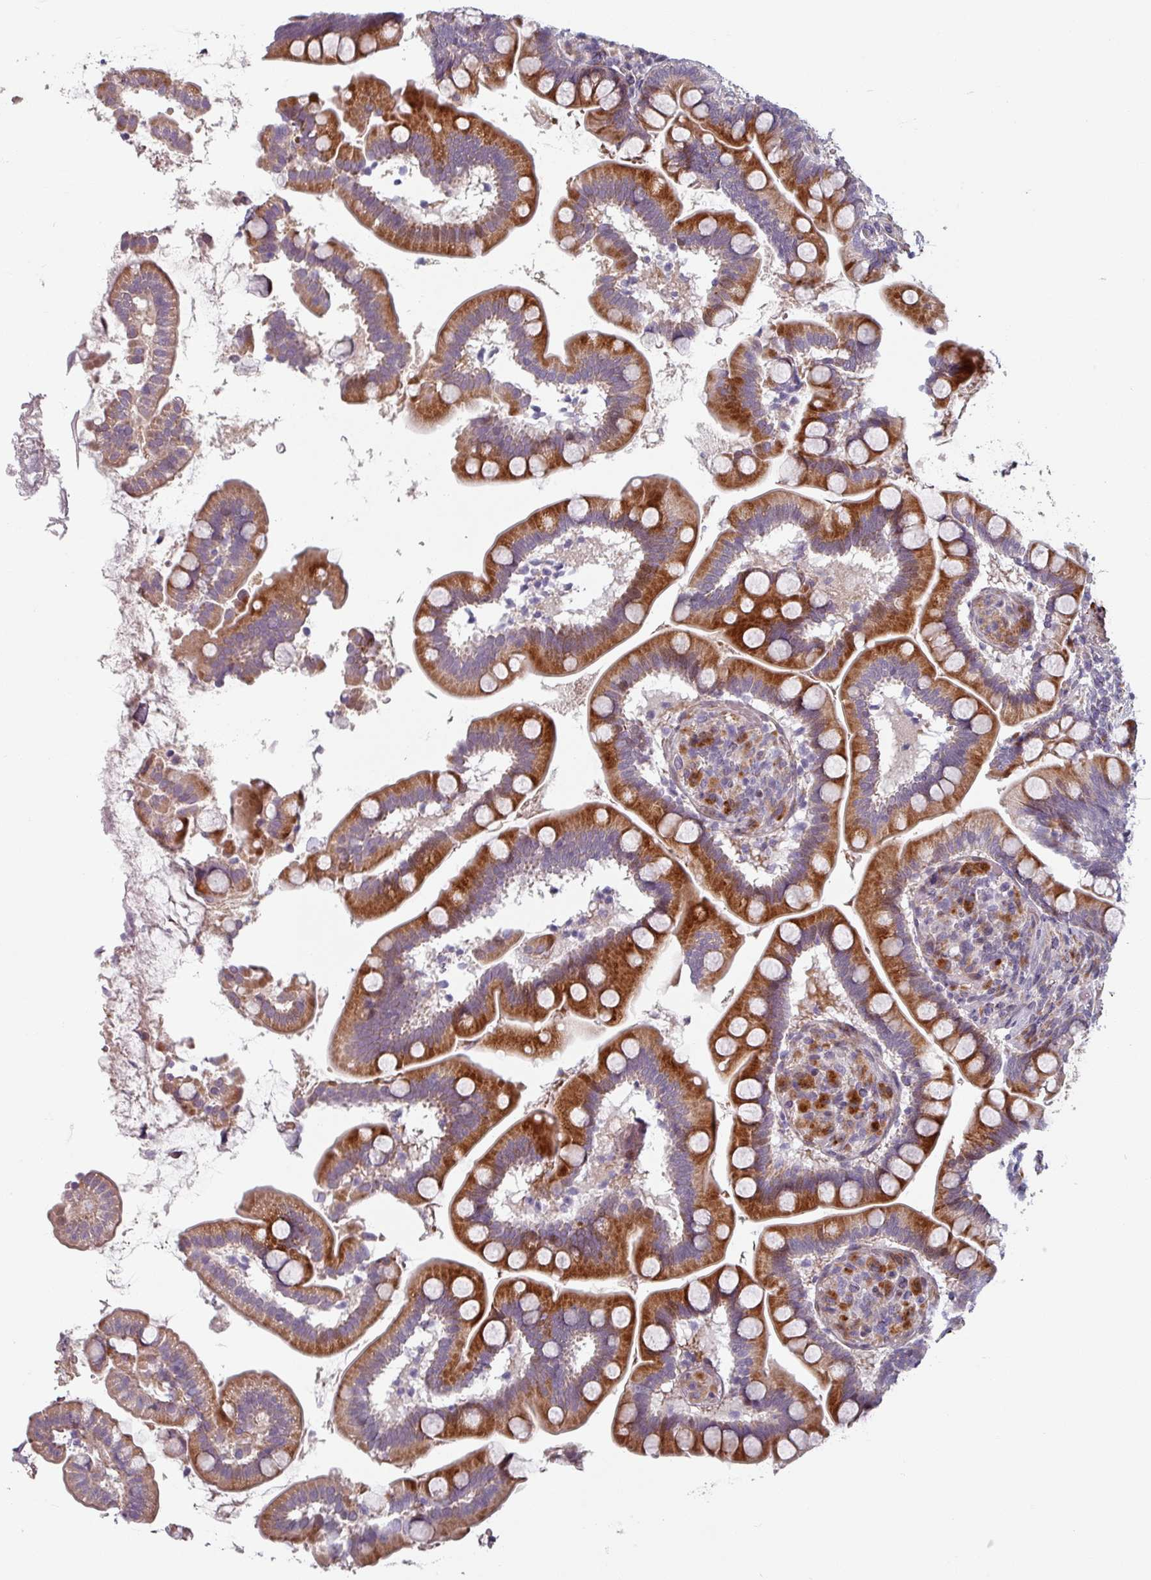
{"staining": {"intensity": "strong", "quantity": ">75%", "location": "cytoplasmic/membranous"}, "tissue": "small intestine", "cell_type": "Glandular cells", "image_type": "normal", "snomed": [{"axis": "morphology", "description": "Normal tissue, NOS"}, {"axis": "topography", "description": "Small intestine"}], "caption": "A histopathology image of small intestine stained for a protein shows strong cytoplasmic/membranous brown staining in glandular cells. Using DAB (brown) and hematoxylin (blue) stains, captured at high magnification using brightfield microscopy.", "gene": "CYB5RL", "patient": {"sex": "female", "age": 64}}